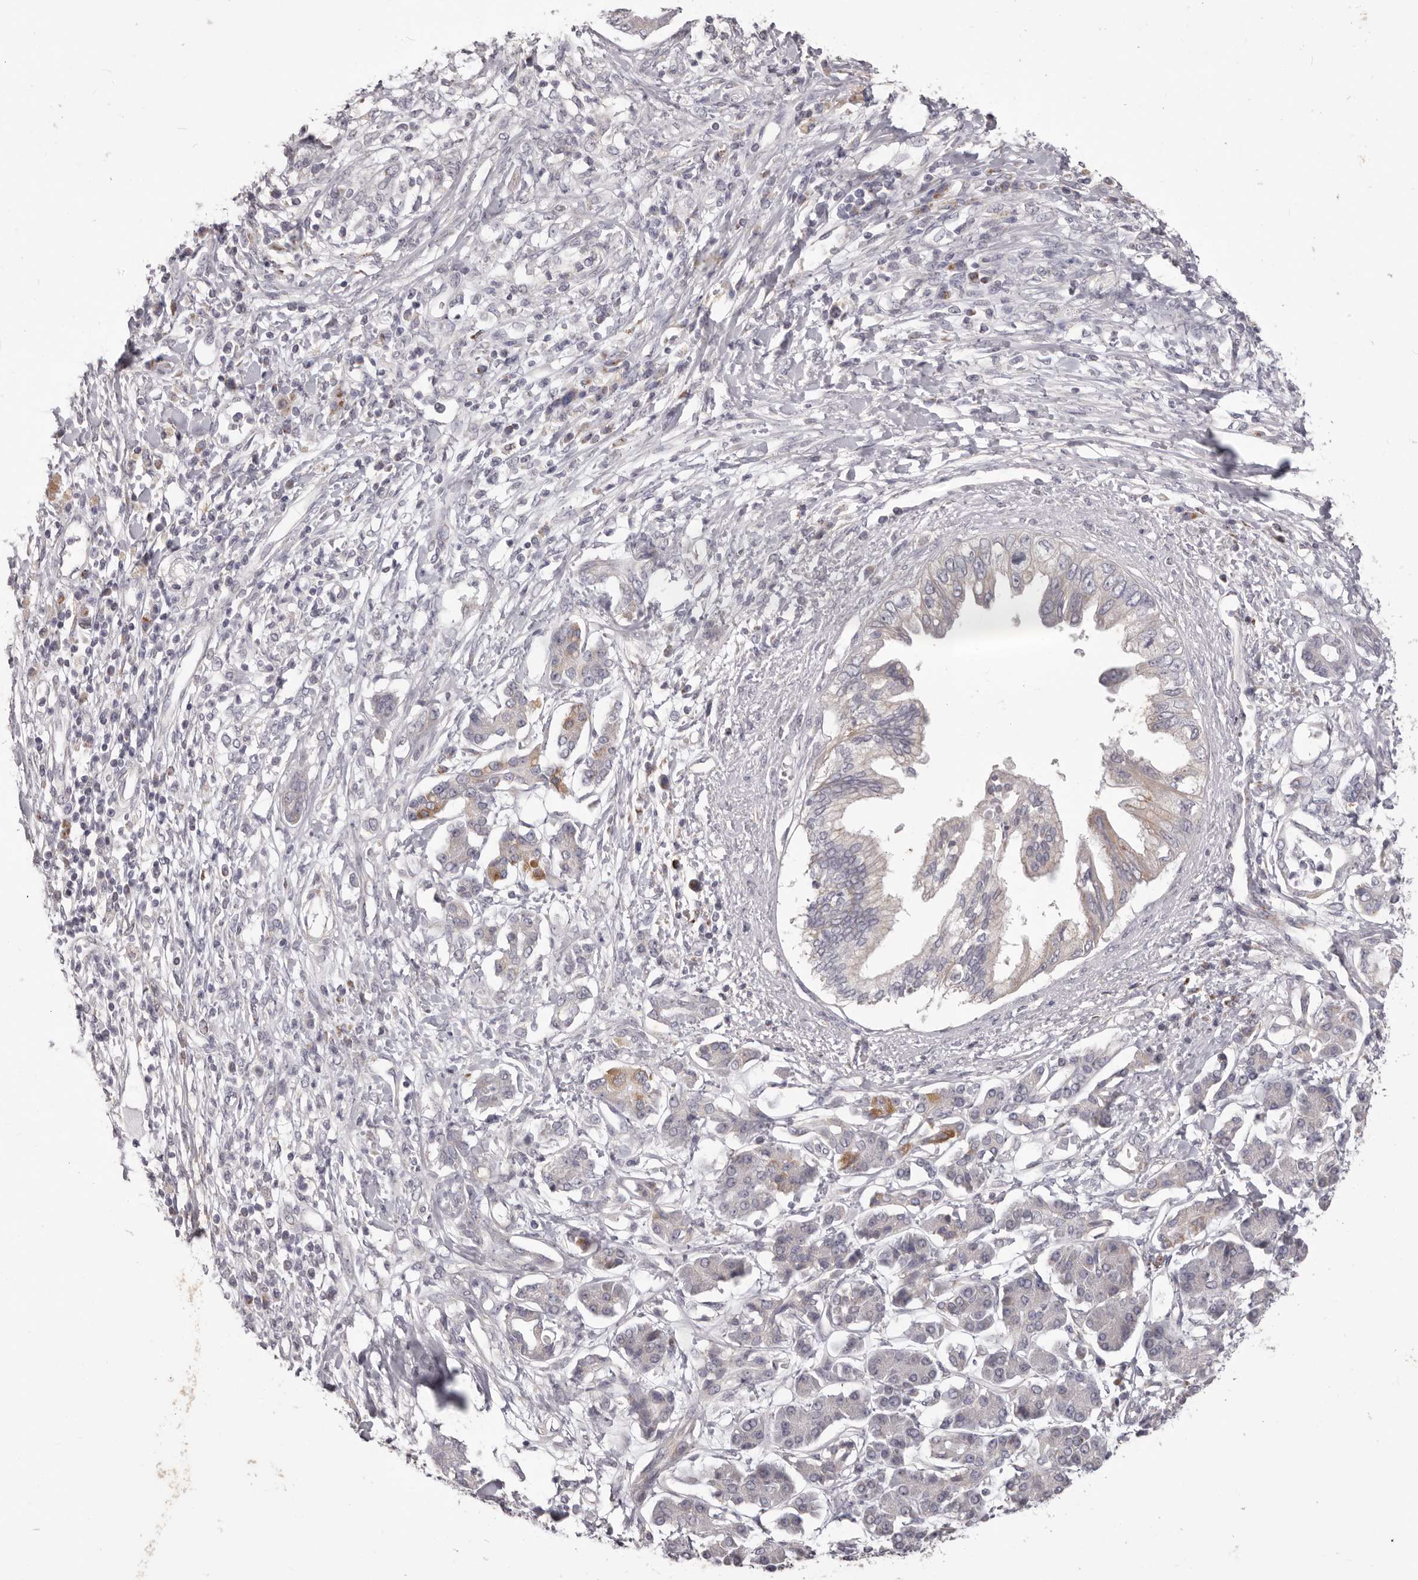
{"staining": {"intensity": "moderate", "quantity": "25%-75%", "location": "cytoplasmic/membranous"}, "tissue": "pancreatic cancer", "cell_type": "Tumor cells", "image_type": "cancer", "snomed": [{"axis": "morphology", "description": "Adenocarcinoma, NOS"}, {"axis": "topography", "description": "Pancreas"}], "caption": "Protein staining of pancreatic cancer (adenocarcinoma) tissue displays moderate cytoplasmic/membranous positivity in about 25%-75% of tumor cells.", "gene": "PRMT2", "patient": {"sex": "female", "age": 56}}